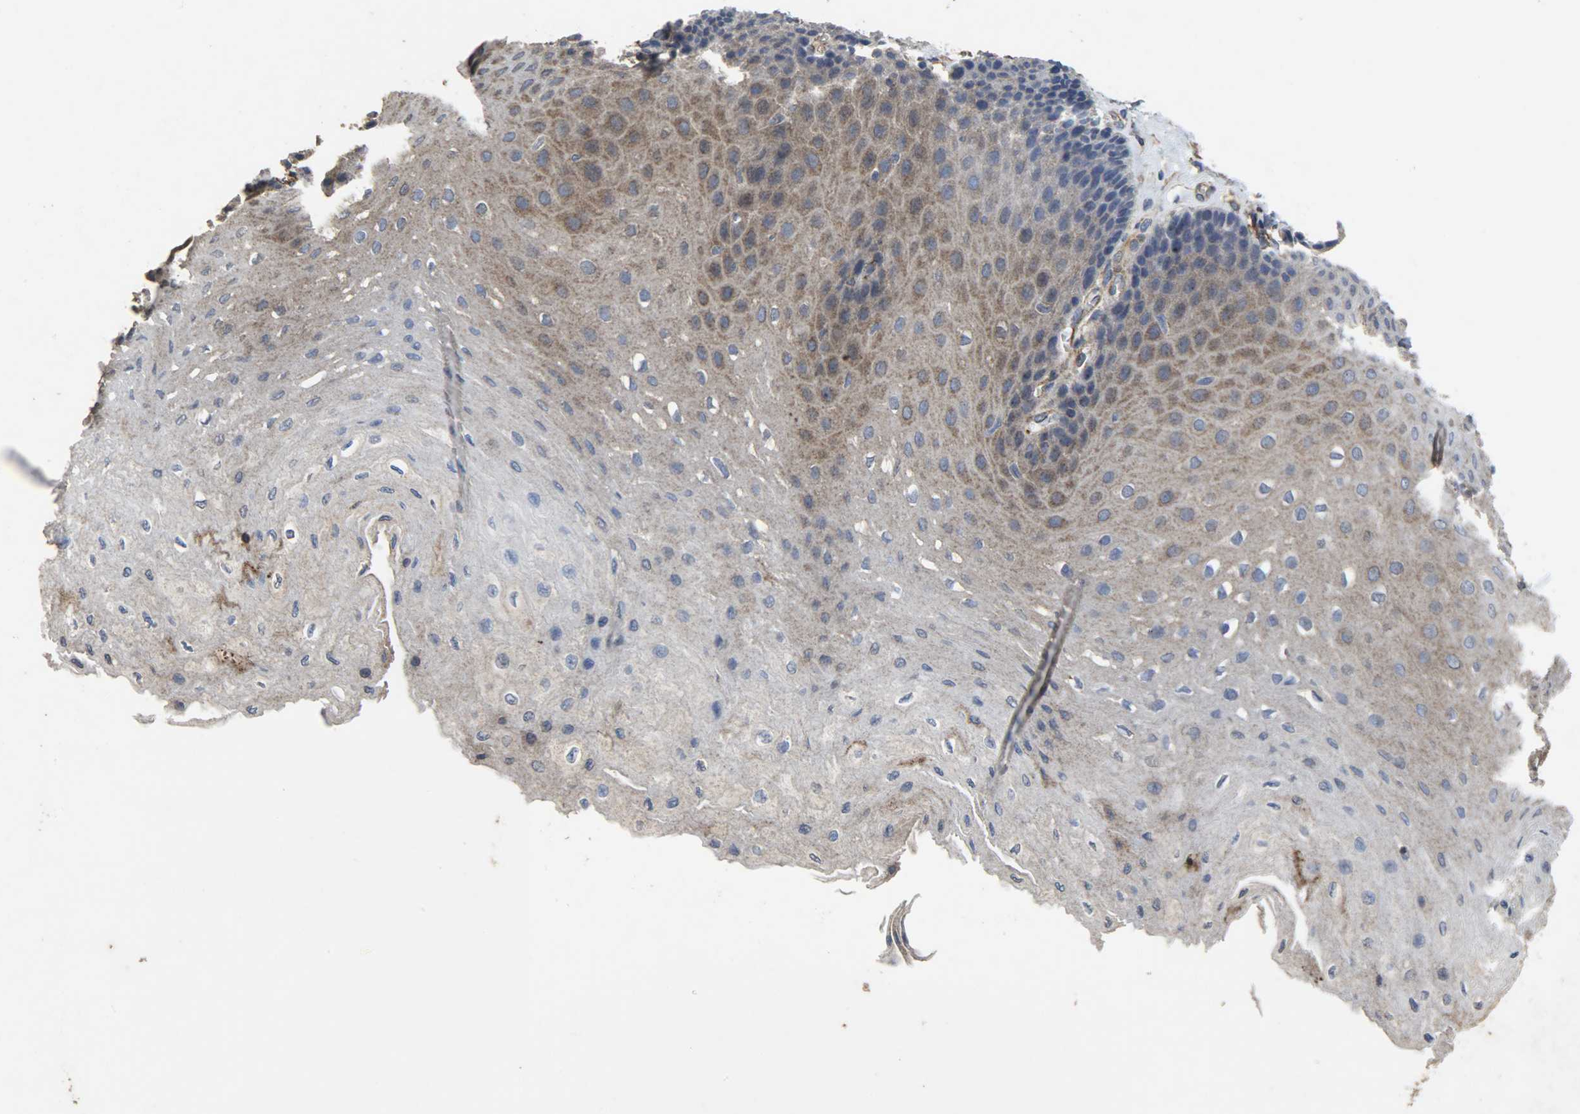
{"staining": {"intensity": "weak", "quantity": ">75%", "location": "cytoplasmic/membranous"}, "tissue": "esophagus", "cell_type": "Squamous epithelial cells", "image_type": "normal", "snomed": [{"axis": "morphology", "description": "Normal tissue, NOS"}, {"axis": "topography", "description": "Esophagus"}], "caption": "Brown immunohistochemical staining in unremarkable esophagus displays weak cytoplasmic/membranous positivity in approximately >75% of squamous epithelial cells. (DAB = brown stain, brightfield microscopy at high magnification).", "gene": "TPM4", "patient": {"sex": "female", "age": 72}}